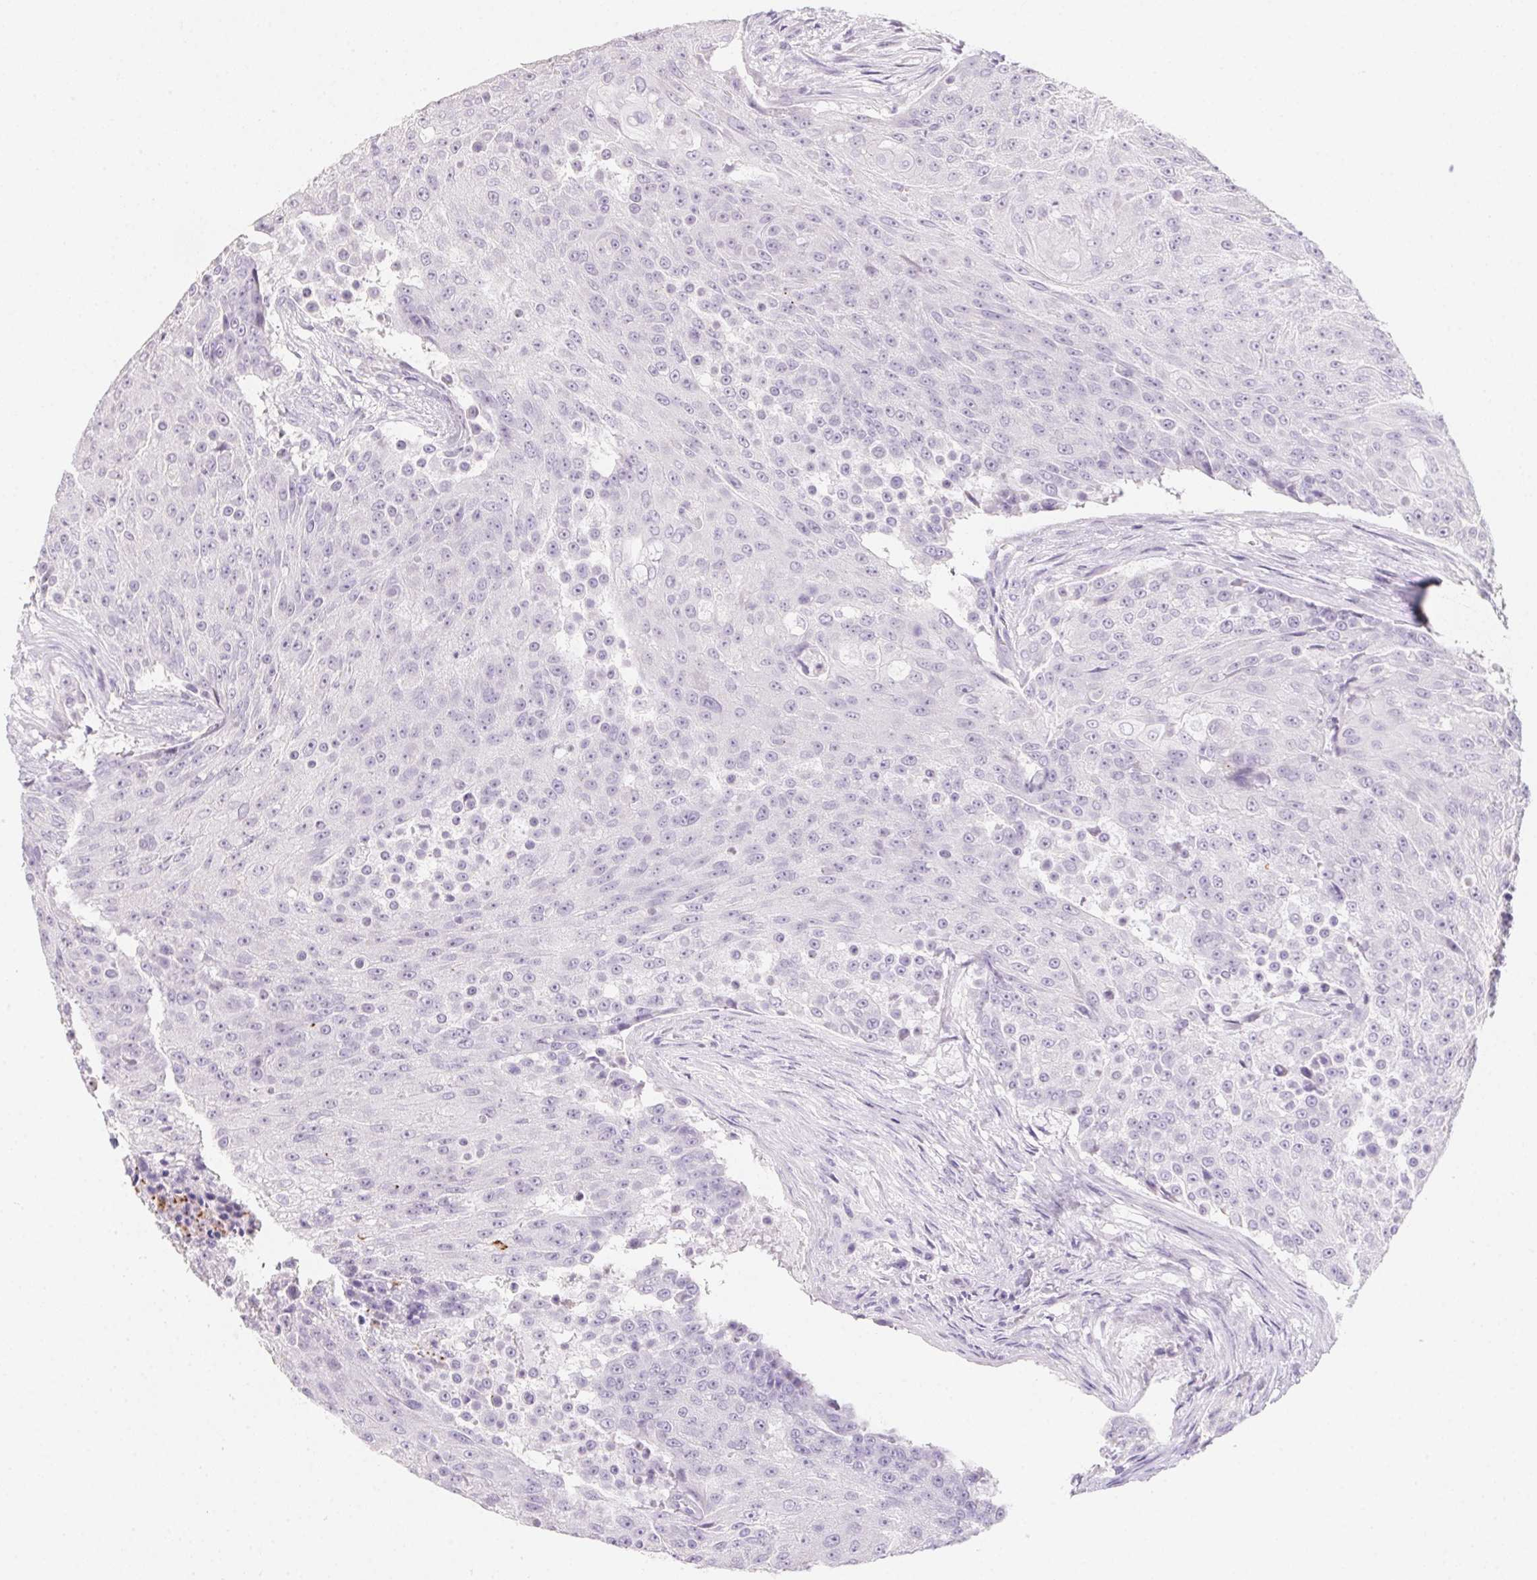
{"staining": {"intensity": "negative", "quantity": "none", "location": "none"}, "tissue": "urothelial cancer", "cell_type": "Tumor cells", "image_type": "cancer", "snomed": [{"axis": "morphology", "description": "Urothelial carcinoma, High grade"}, {"axis": "topography", "description": "Urinary bladder"}], "caption": "A high-resolution micrograph shows immunohistochemistry staining of urothelial cancer, which reveals no significant expression in tumor cells.", "gene": "MYL4", "patient": {"sex": "female", "age": 63}}